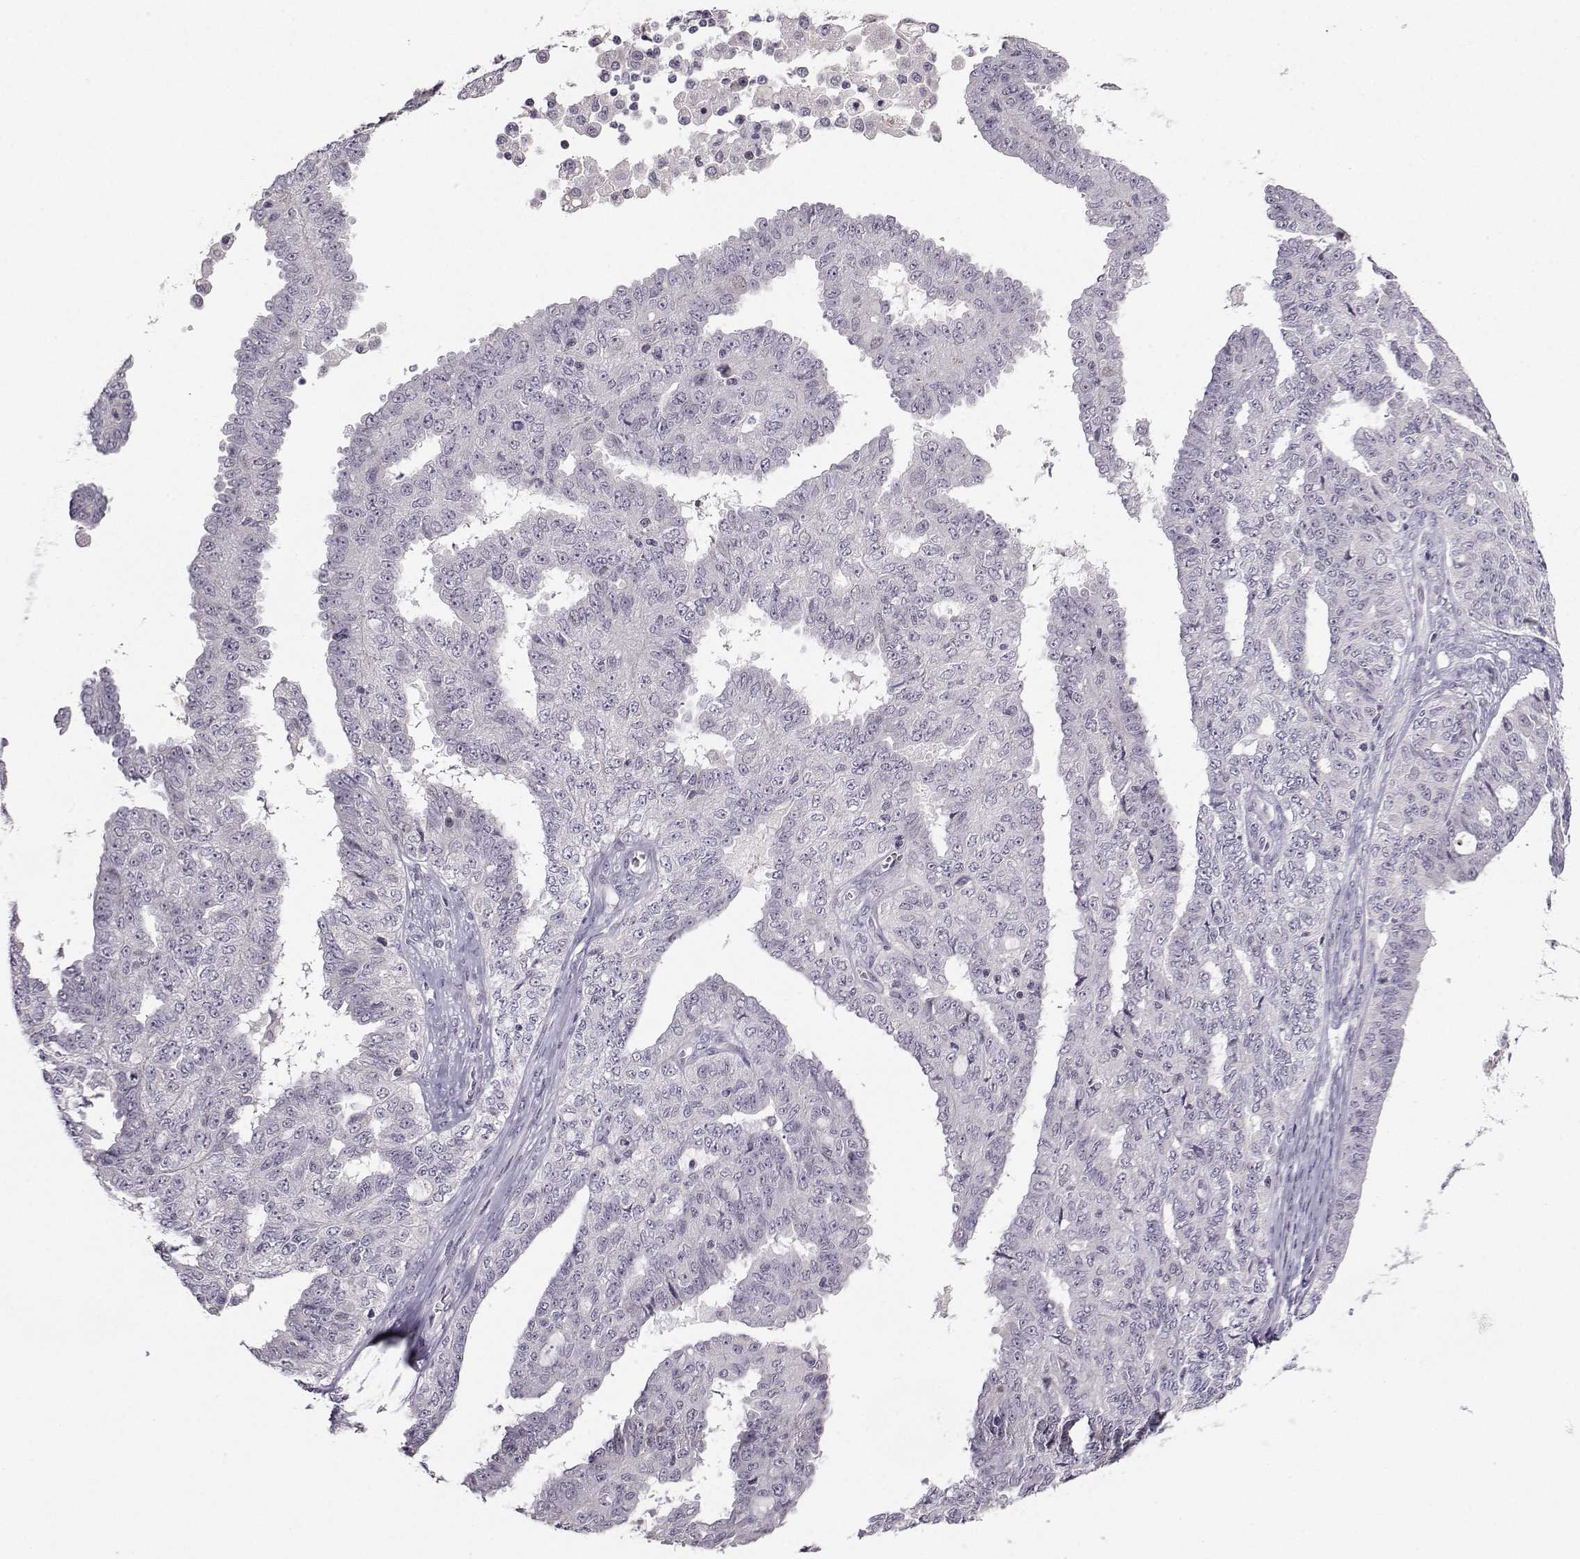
{"staining": {"intensity": "negative", "quantity": "none", "location": "none"}, "tissue": "ovarian cancer", "cell_type": "Tumor cells", "image_type": "cancer", "snomed": [{"axis": "morphology", "description": "Cystadenocarcinoma, serous, NOS"}, {"axis": "topography", "description": "Ovary"}], "caption": "Immunohistochemistry (IHC) micrograph of human serous cystadenocarcinoma (ovarian) stained for a protein (brown), which reveals no positivity in tumor cells. The staining was performed using DAB (3,3'-diaminobenzidine) to visualize the protein expression in brown, while the nuclei were stained in blue with hematoxylin (Magnification: 20x).", "gene": "LIN28A", "patient": {"sex": "female", "age": 71}}